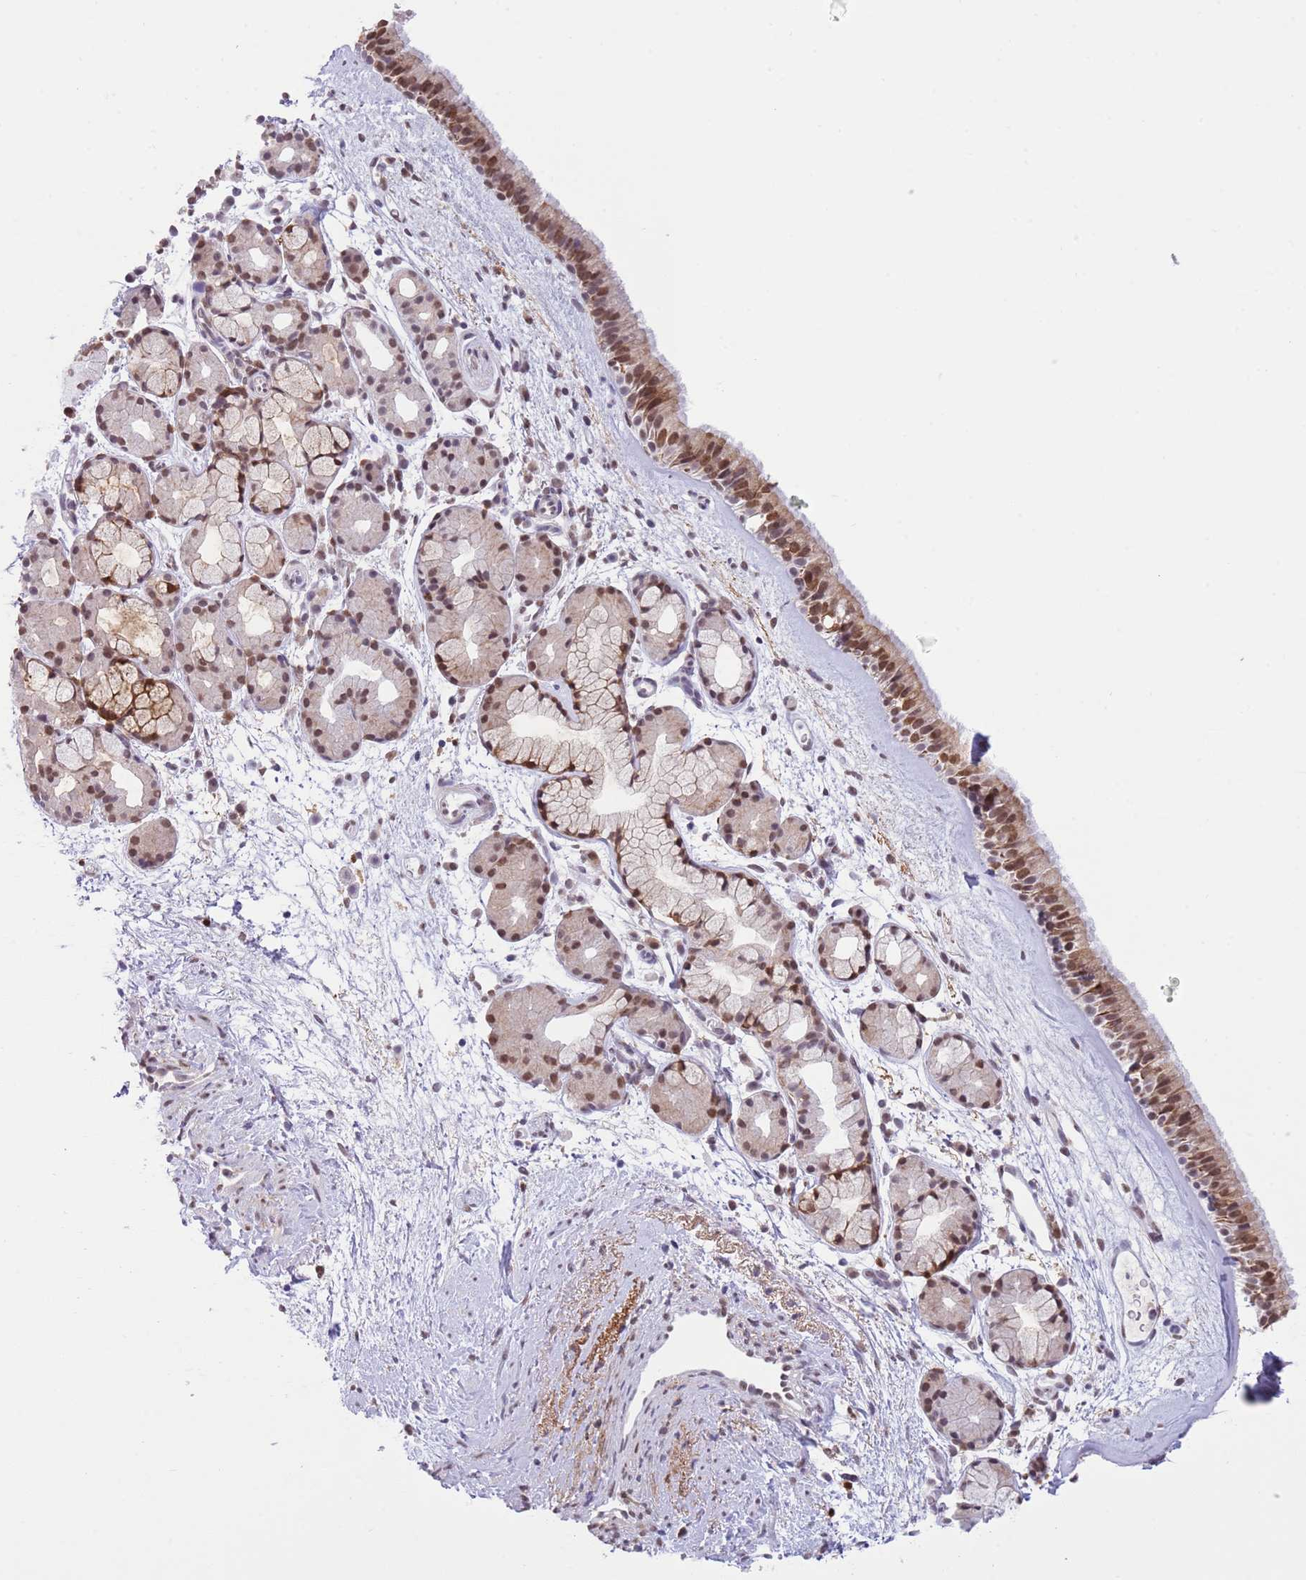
{"staining": {"intensity": "moderate", "quantity": ">75%", "location": "cytoplasmic/membranous,nuclear"}, "tissue": "nasopharynx", "cell_type": "Respiratory epithelial cells", "image_type": "normal", "snomed": [{"axis": "morphology", "description": "Normal tissue, NOS"}, {"axis": "topography", "description": "Nasopharynx"}], "caption": "Nasopharynx stained with DAB (3,3'-diaminobenzidine) IHC displays medium levels of moderate cytoplasmic/membranous,nuclear positivity in about >75% of respiratory epithelial cells.", "gene": "TRIM32", "patient": {"sex": "female", "age": 81}}